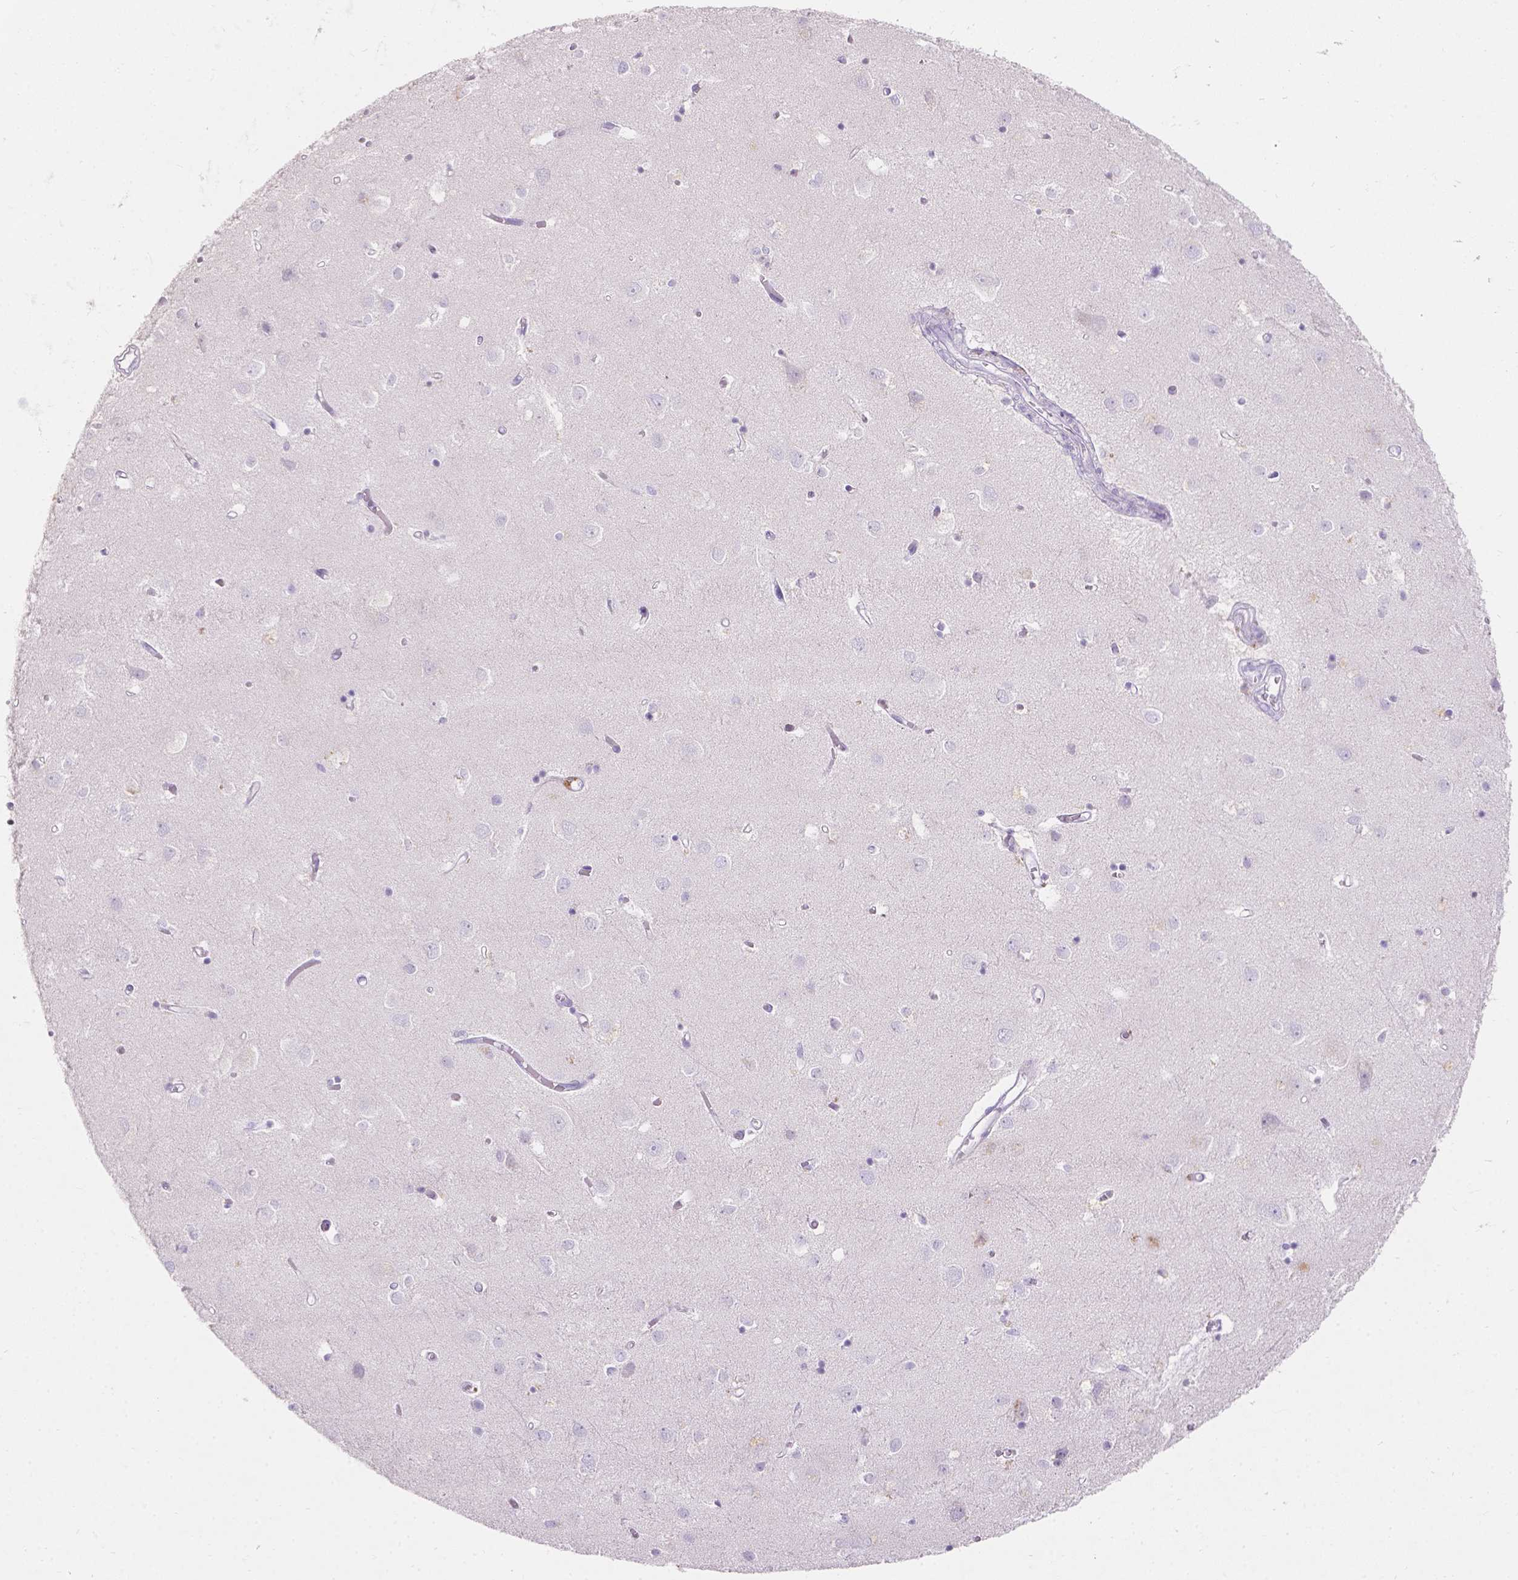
{"staining": {"intensity": "negative", "quantity": "none", "location": "none"}, "tissue": "cerebral cortex", "cell_type": "Endothelial cells", "image_type": "normal", "snomed": [{"axis": "morphology", "description": "Normal tissue, NOS"}, {"axis": "topography", "description": "Cerebral cortex"}], "caption": "Image shows no significant protein staining in endothelial cells of normal cerebral cortex. The staining was performed using DAB (3,3'-diaminobenzidine) to visualize the protein expression in brown, while the nuclei were stained in blue with hematoxylin (Magnification: 20x).", "gene": "GAL3ST2", "patient": {"sex": "male", "age": 70}}